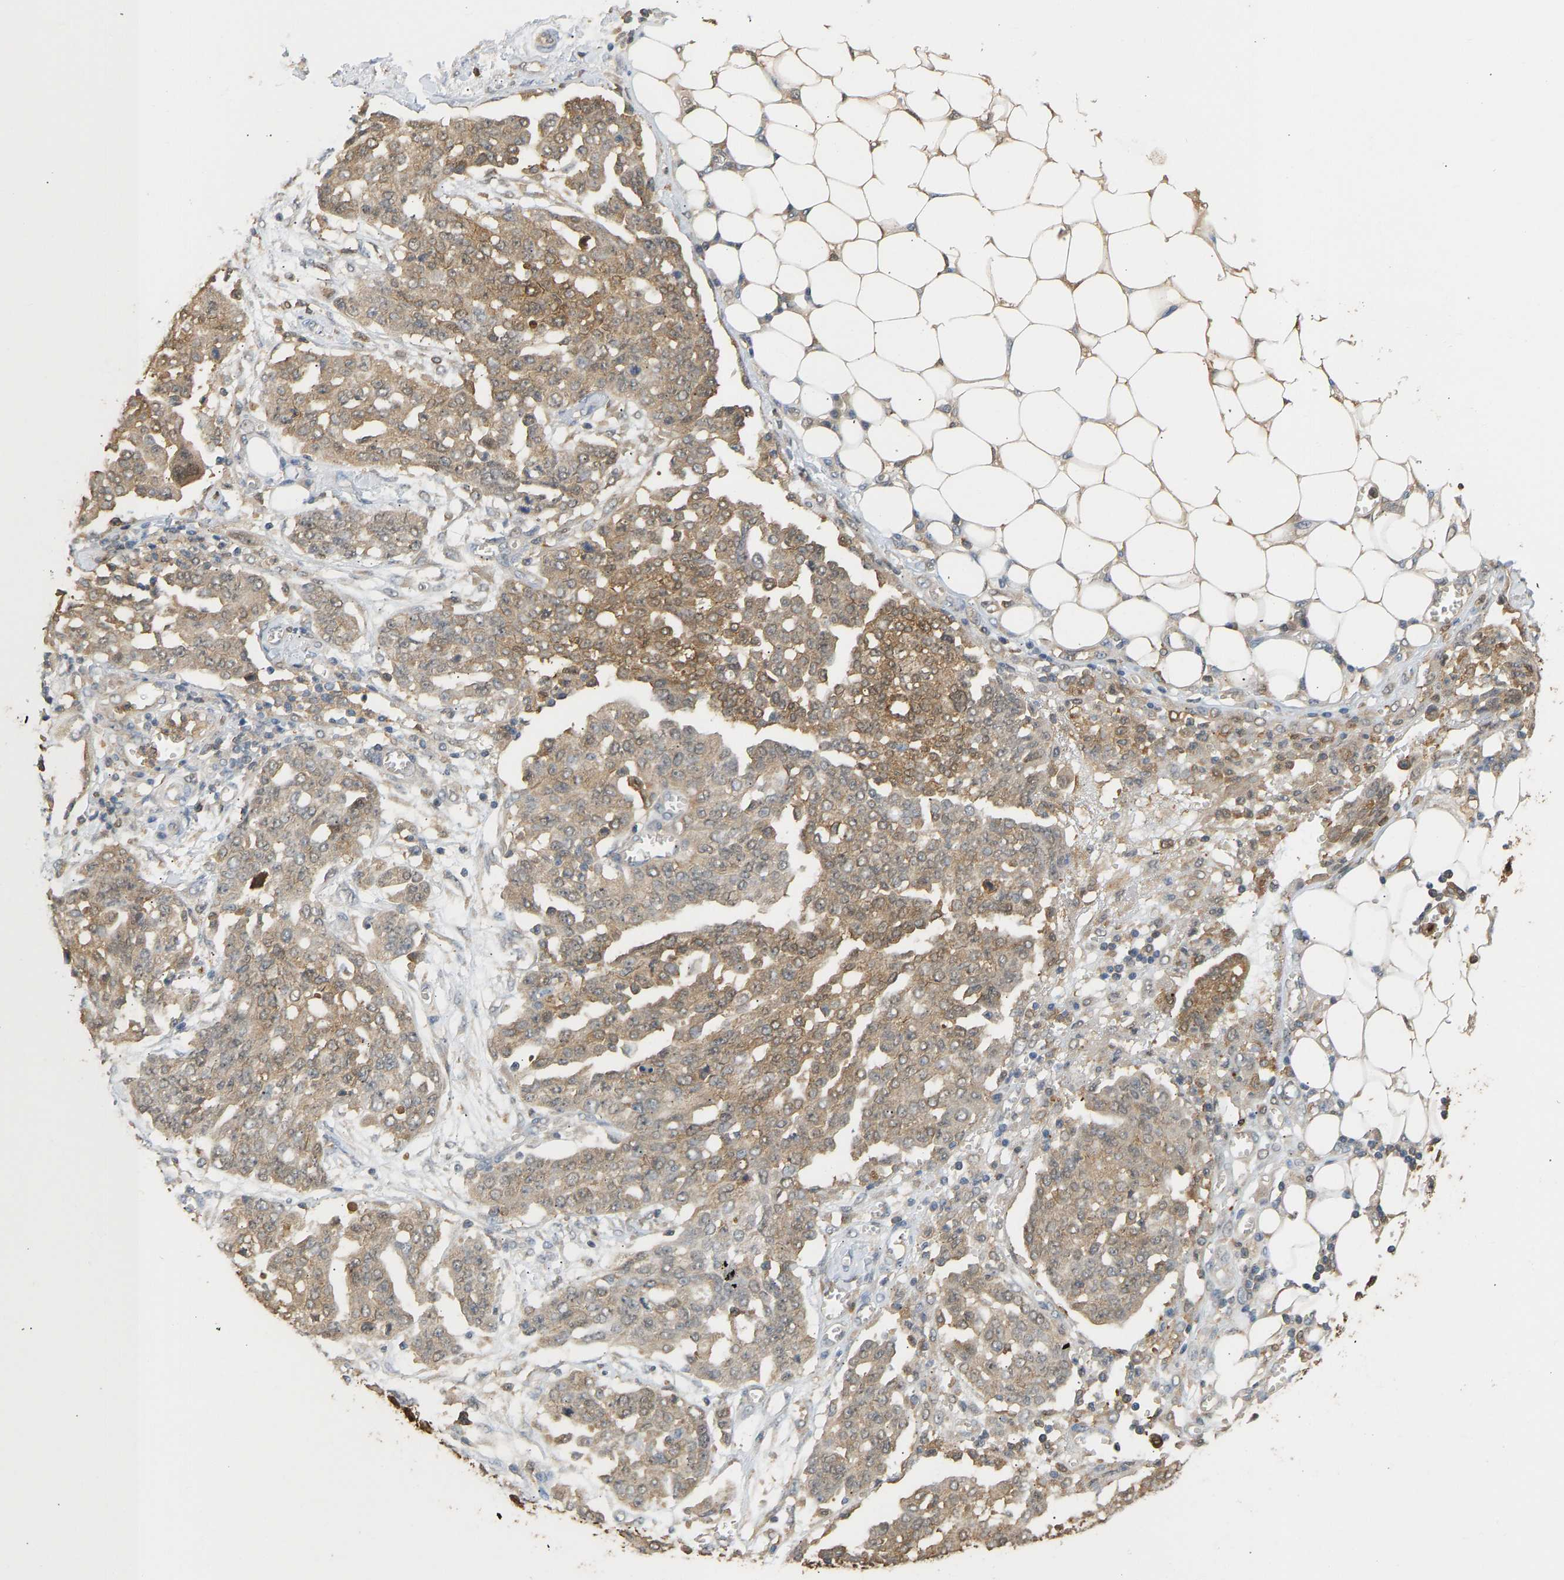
{"staining": {"intensity": "moderate", "quantity": ">75%", "location": "cytoplasmic/membranous"}, "tissue": "ovarian cancer", "cell_type": "Tumor cells", "image_type": "cancer", "snomed": [{"axis": "morphology", "description": "Cystadenocarcinoma, serous, NOS"}, {"axis": "topography", "description": "Soft tissue"}, {"axis": "topography", "description": "Ovary"}], "caption": "The immunohistochemical stain highlights moderate cytoplasmic/membranous staining in tumor cells of ovarian cancer tissue.", "gene": "ENO1", "patient": {"sex": "female", "age": 57}}